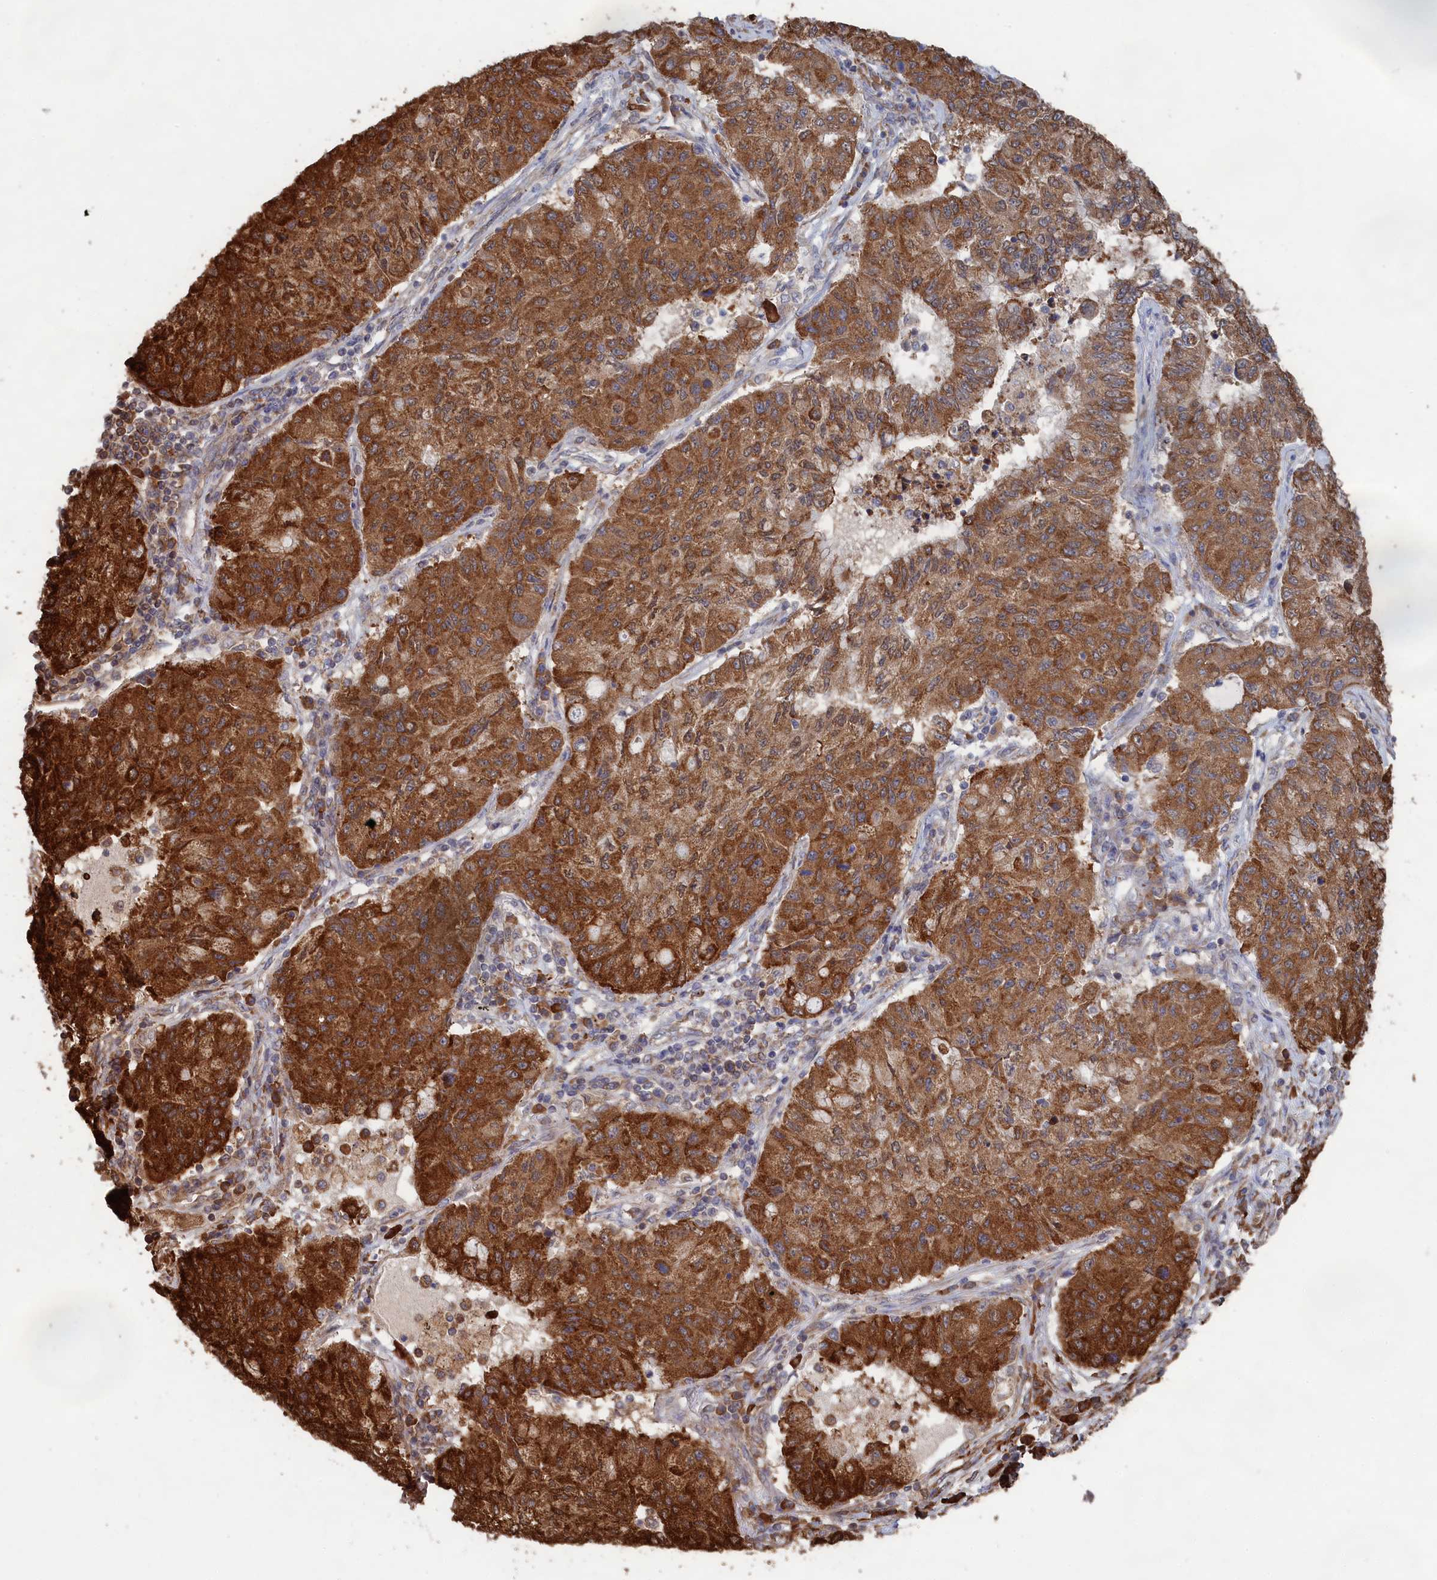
{"staining": {"intensity": "strong", "quantity": ">75%", "location": "cytoplasmic/membranous"}, "tissue": "lung cancer", "cell_type": "Tumor cells", "image_type": "cancer", "snomed": [{"axis": "morphology", "description": "Squamous cell carcinoma, NOS"}, {"axis": "topography", "description": "Lung"}], "caption": "A high-resolution photomicrograph shows IHC staining of lung squamous cell carcinoma, which displays strong cytoplasmic/membranous staining in about >75% of tumor cells.", "gene": "BPIFB6", "patient": {"sex": "male", "age": 74}}